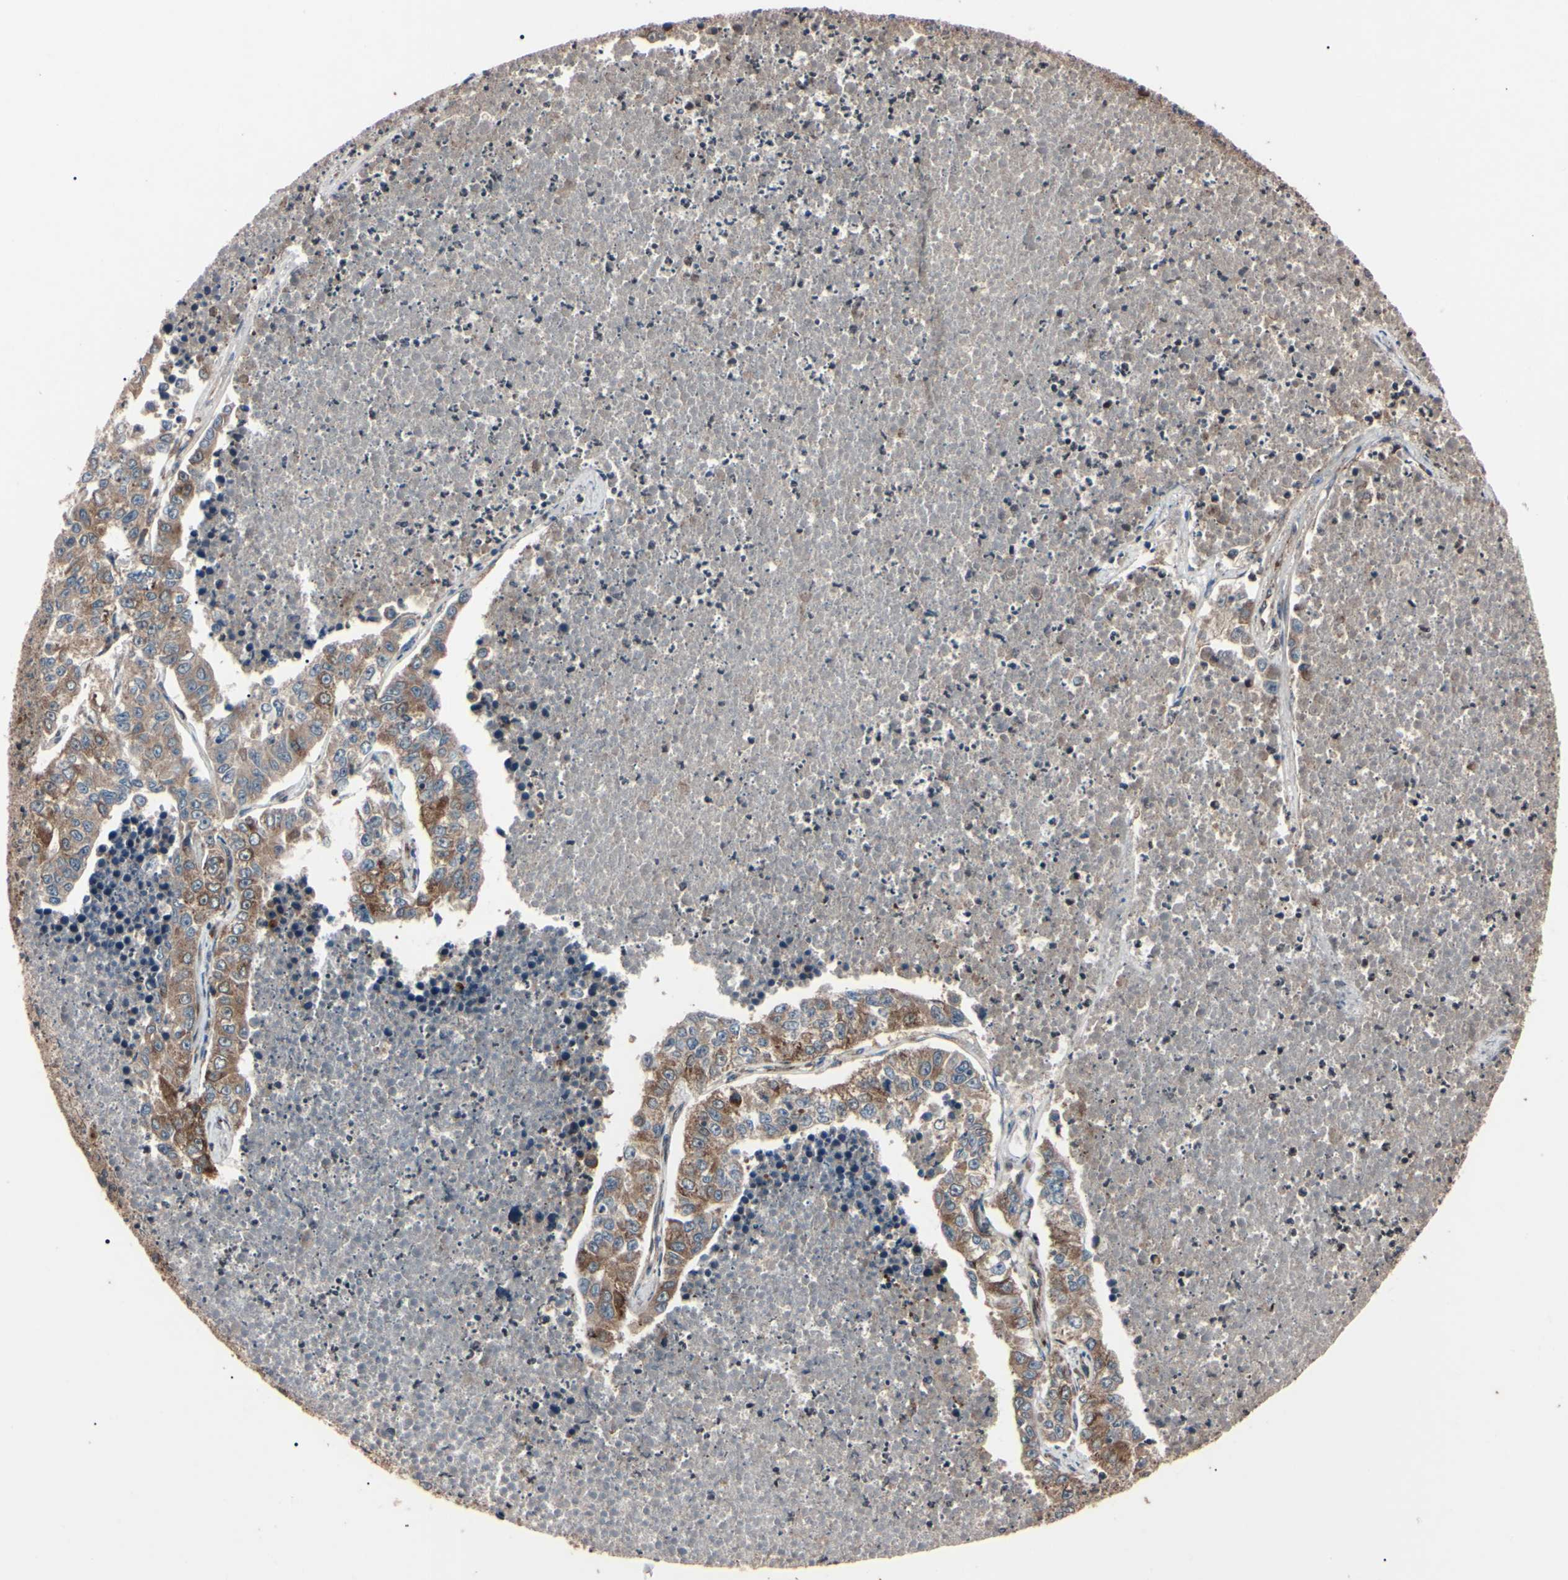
{"staining": {"intensity": "moderate", "quantity": ">75%", "location": "cytoplasmic/membranous"}, "tissue": "lung cancer", "cell_type": "Tumor cells", "image_type": "cancer", "snomed": [{"axis": "morphology", "description": "Adenocarcinoma, NOS"}, {"axis": "topography", "description": "Lung"}], "caption": "Protein staining of adenocarcinoma (lung) tissue reveals moderate cytoplasmic/membranous staining in approximately >75% of tumor cells. (DAB (3,3'-diaminobenzidine) IHC with brightfield microscopy, high magnification).", "gene": "GUCY1B1", "patient": {"sex": "male", "age": 49}}